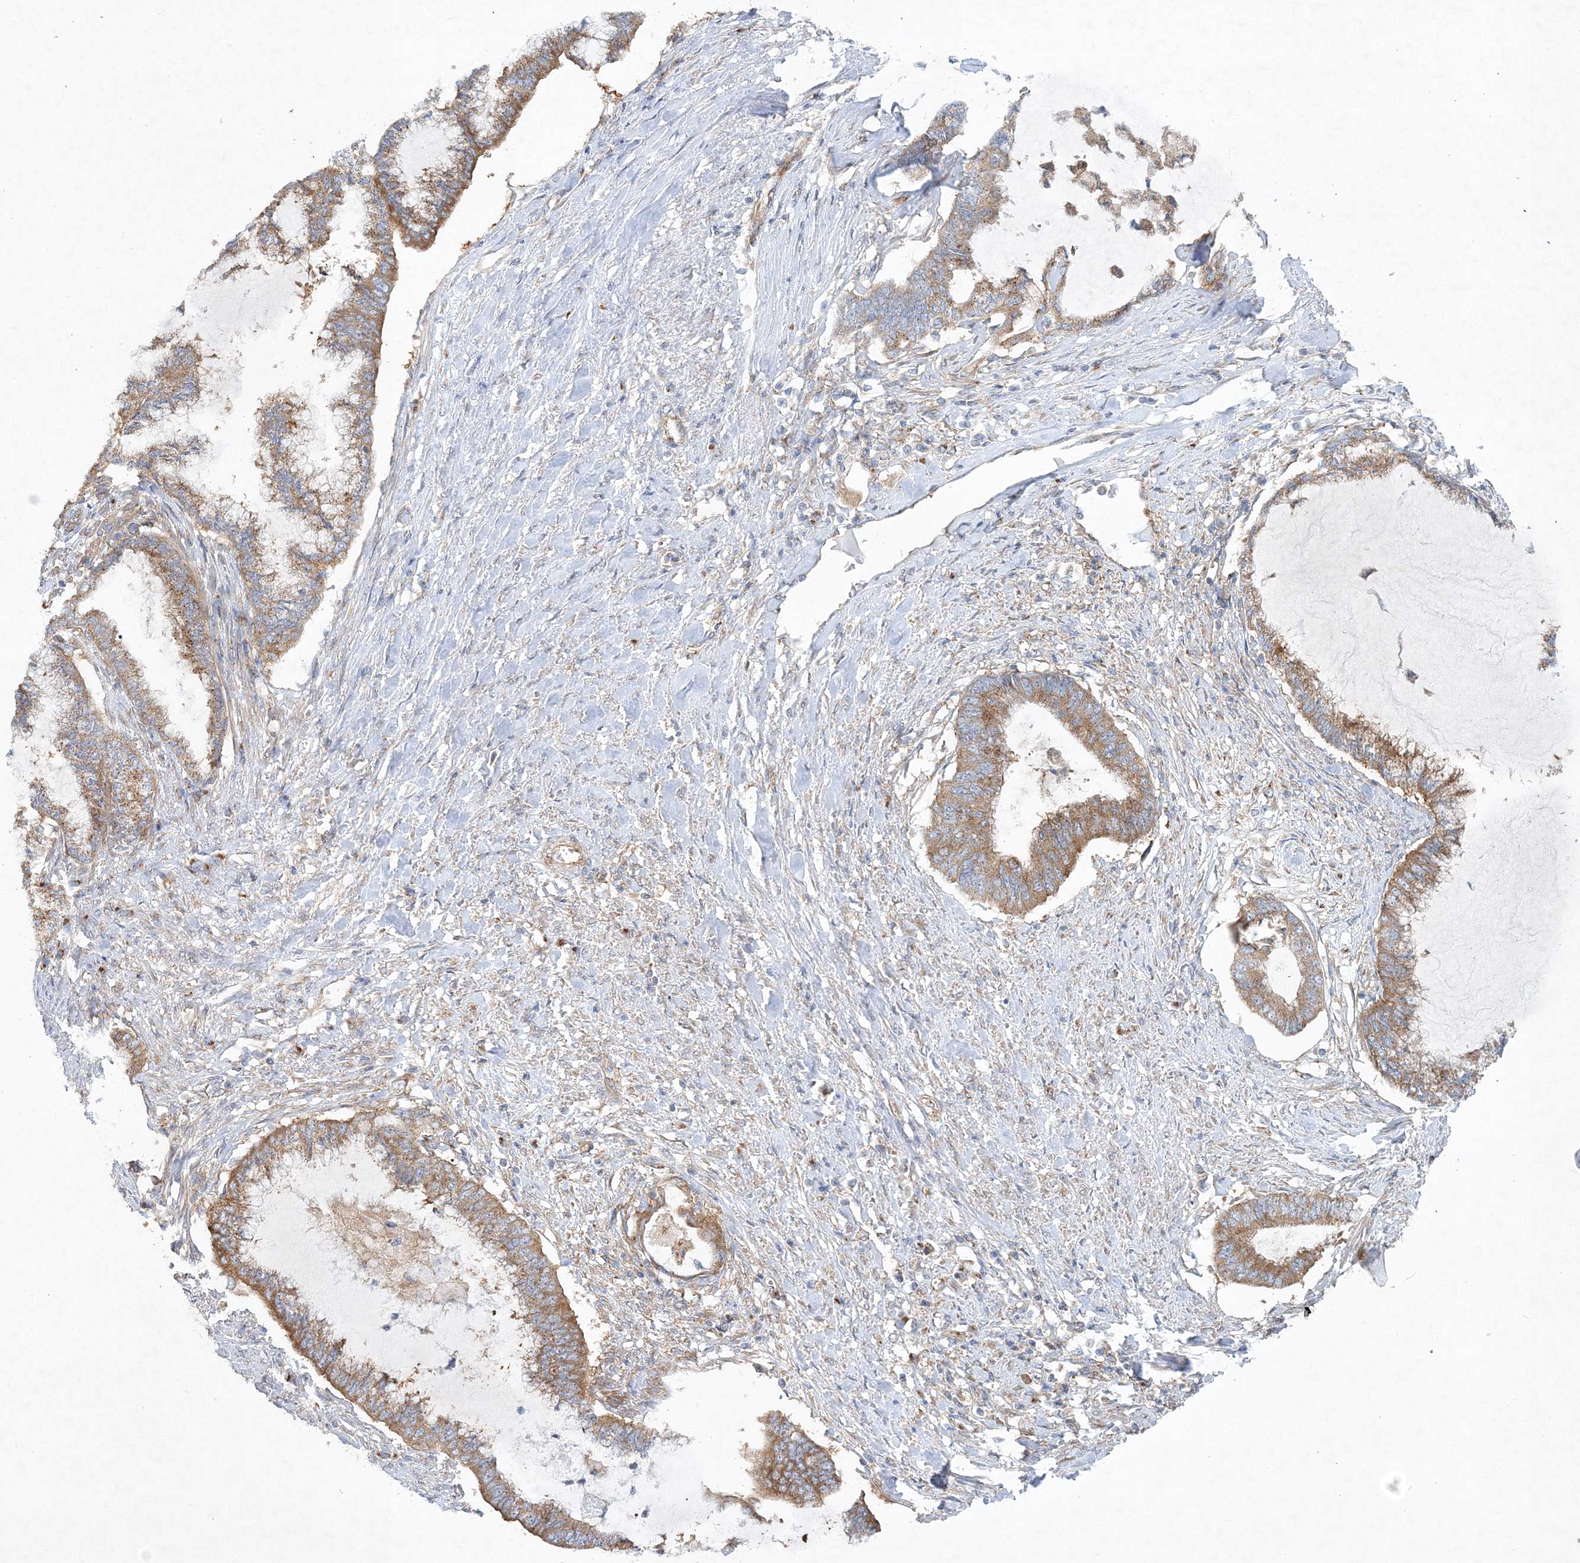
{"staining": {"intensity": "moderate", "quantity": ">75%", "location": "cytoplasmic/membranous"}, "tissue": "endometrial cancer", "cell_type": "Tumor cells", "image_type": "cancer", "snomed": [{"axis": "morphology", "description": "Adenocarcinoma, NOS"}, {"axis": "topography", "description": "Endometrium"}], "caption": "Tumor cells demonstrate medium levels of moderate cytoplasmic/membranous positivity in about >75% of cells in endometrial cancer.", "gene": "SEC23IP", "patient": {"sex": "female", "age": 86}}